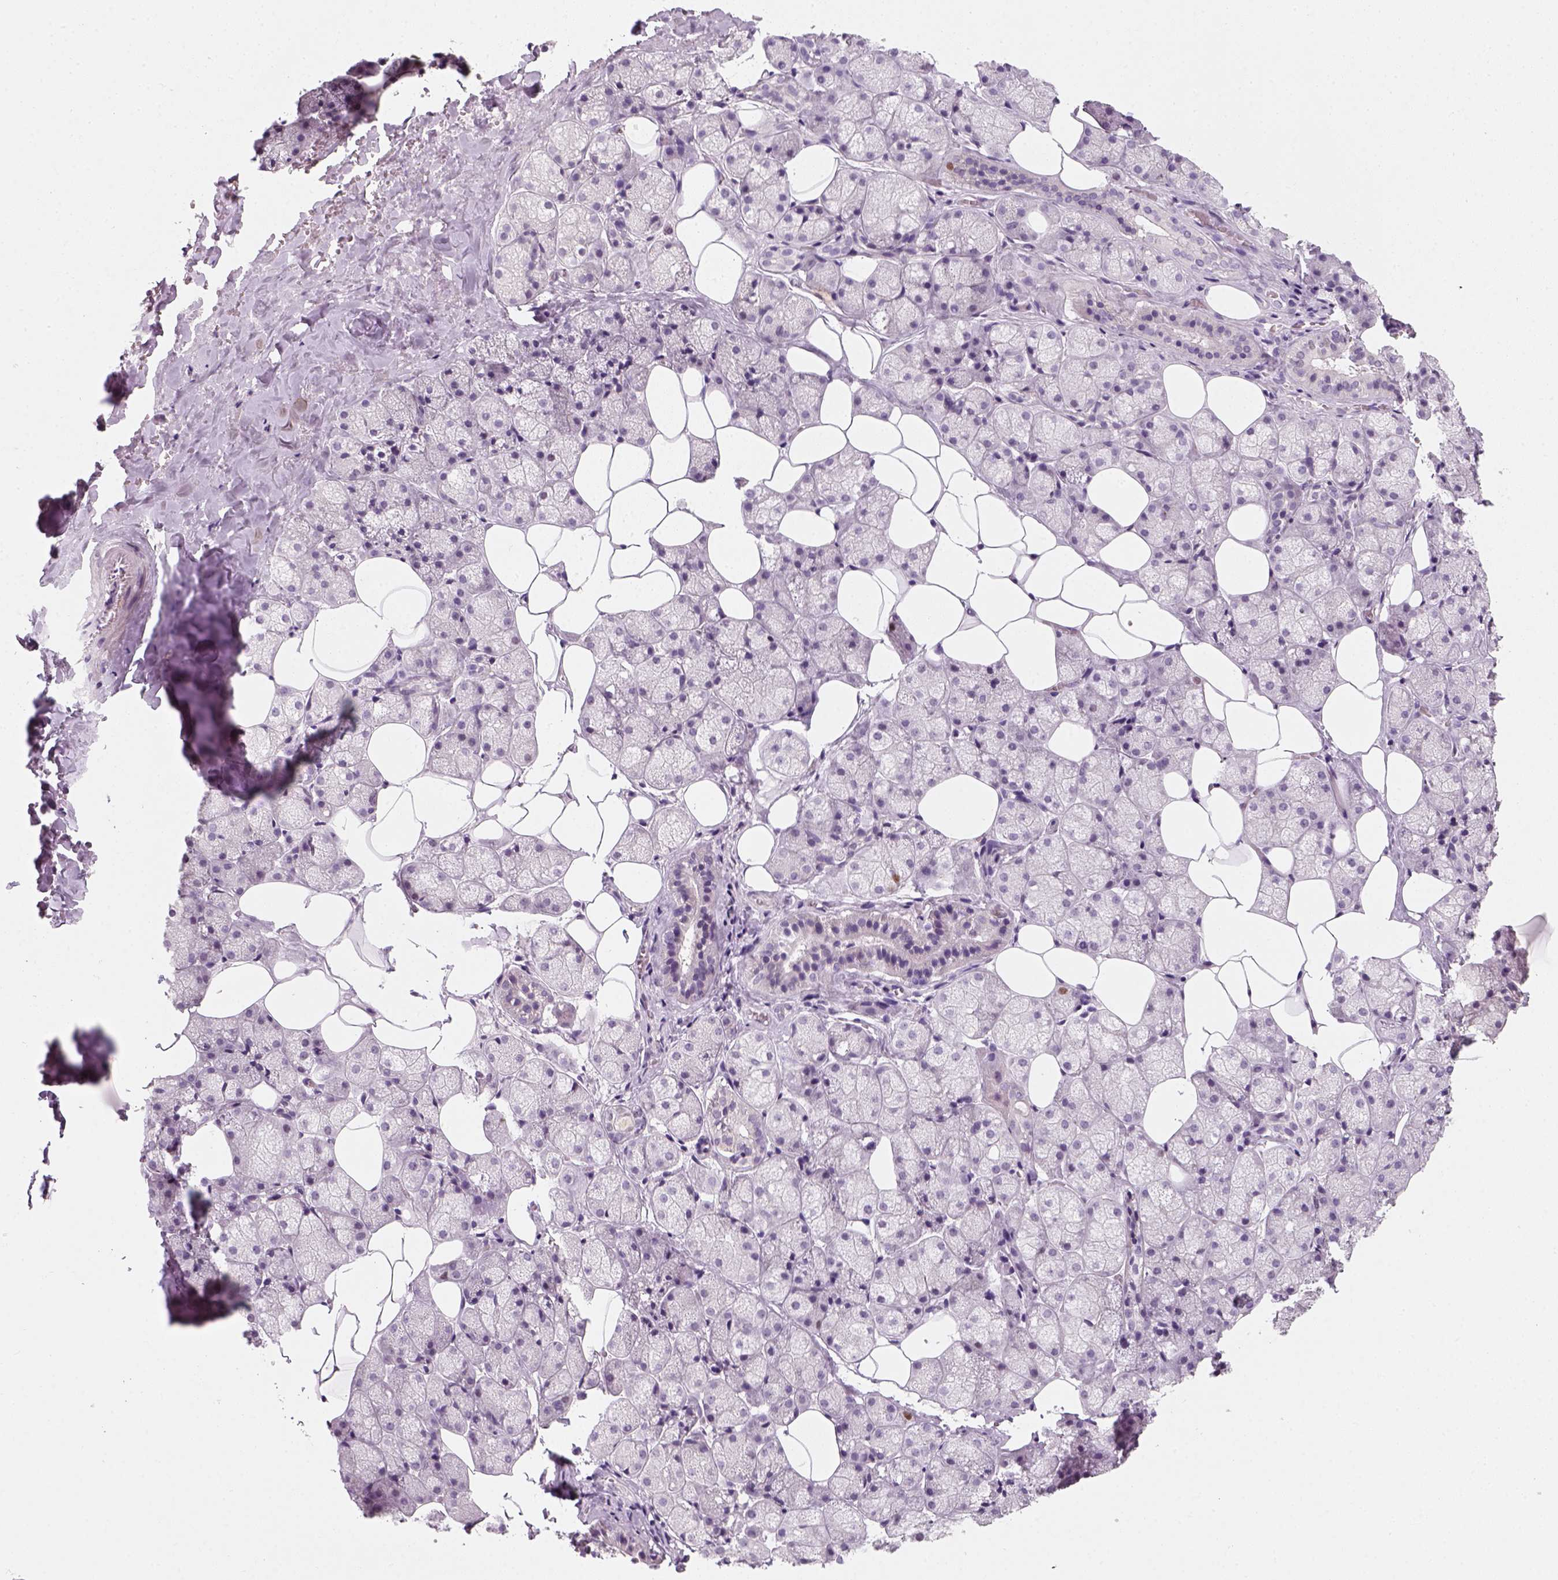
{"staining": {"intensity": "moderate", "quantity": "<25%", "location": "nuclear"}, "tissue": "salivary gland", "cell_type": "Glandular cells", "image_type": "normal", "snomed": [{"axis": "morphology", "description": "Normal tissue, NOS"}, {"axis": "topography", "description": "Salivary gland"}], "caption": "Salivary gland stained for a protein (brown) shows moderate nuclear positive positivity in about <25% of glandular cells.", "gene": "TP53", "patient": {"sex": "male", "age": 38}}